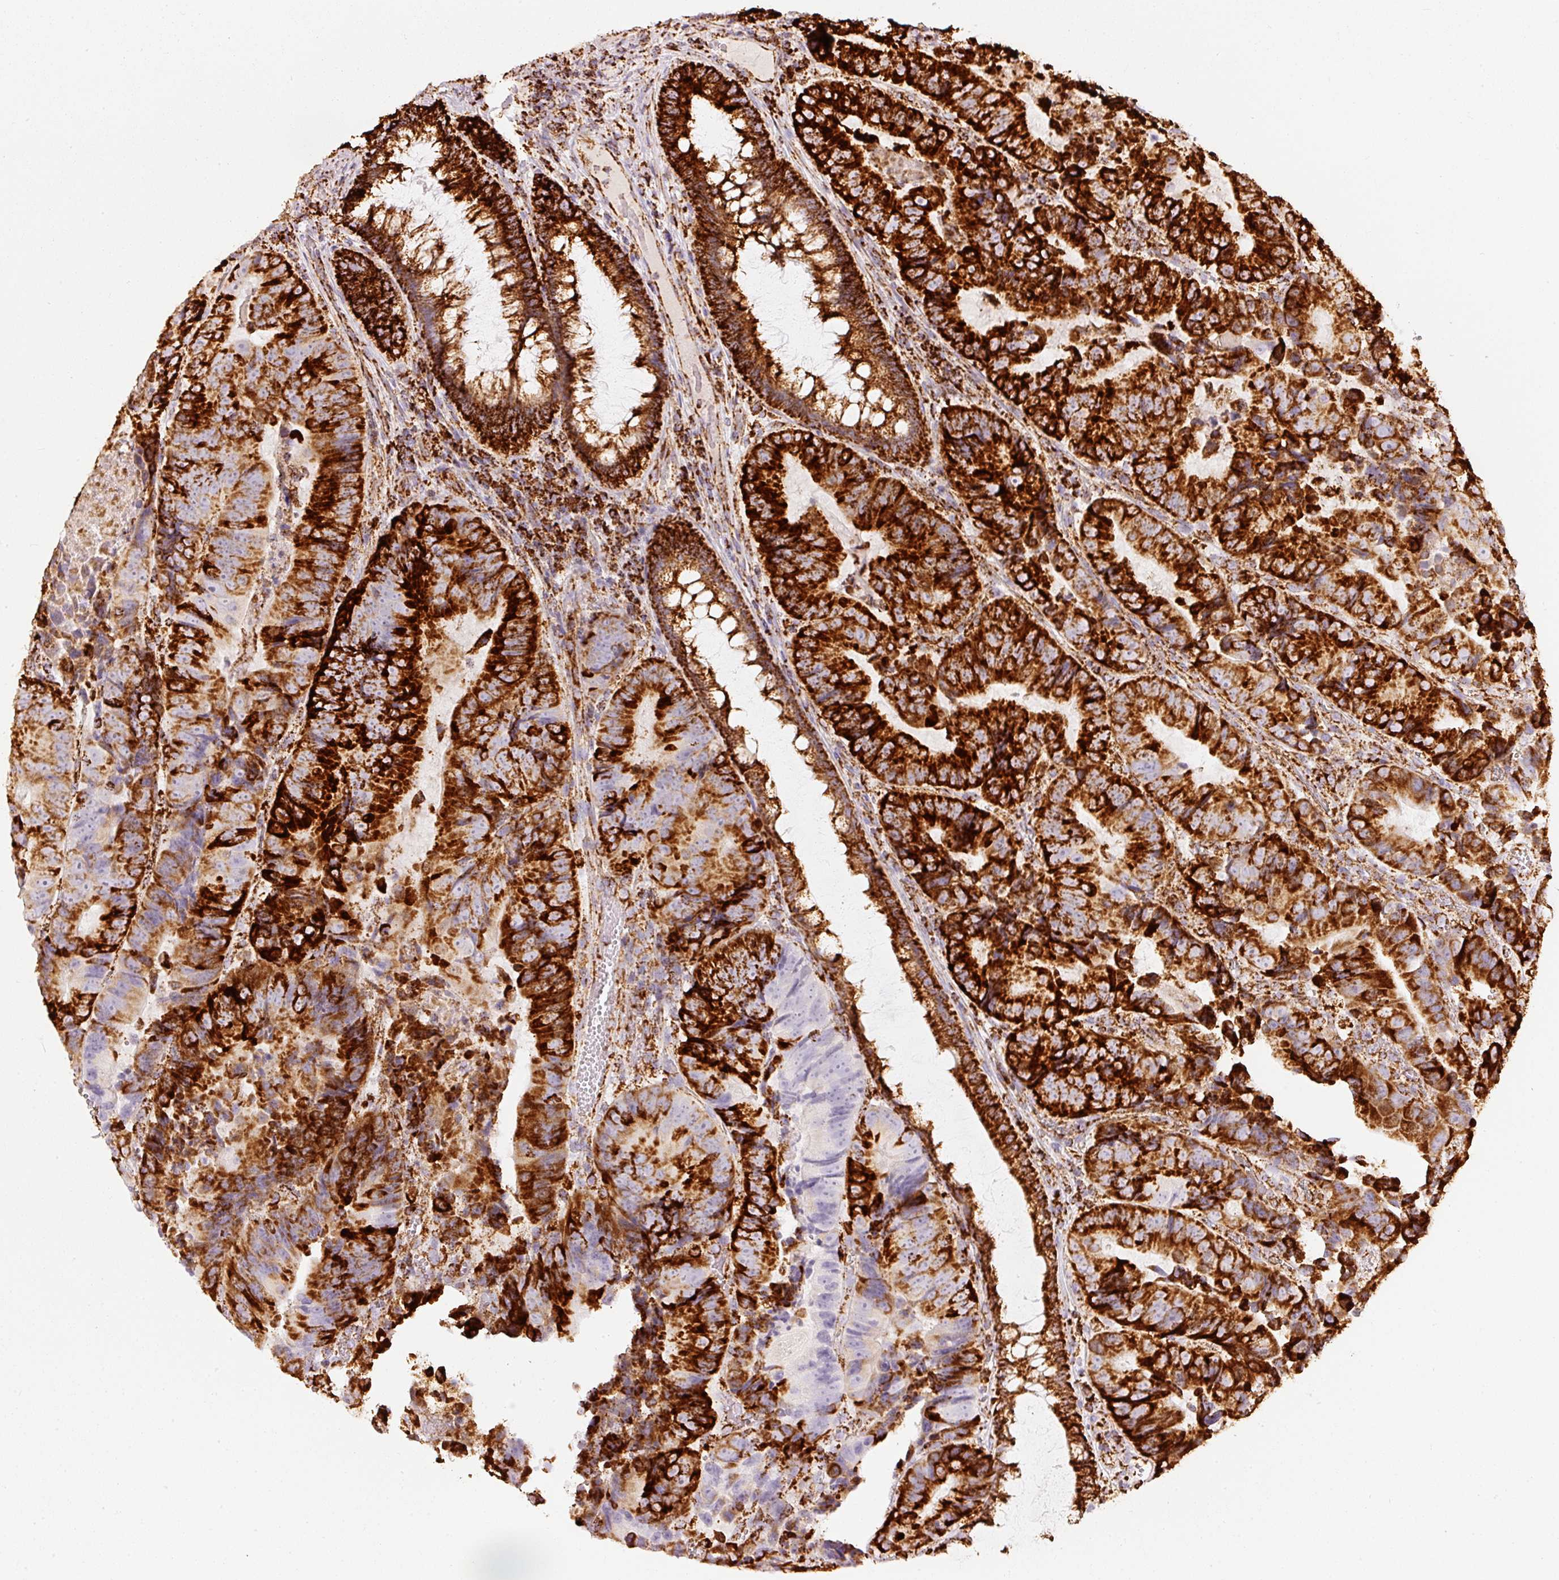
{"staining": {"intensity": "strong", "quantity": ">75%", "location": "cytoplasmic/membranous"}, "tissue": "colorectal cancer", "cell_type": "Tumor cells", "image_type": "cancer", "snomed": [{"axis": "morphology", "description": "Adenocarcinoma, NOS"}, {"axis": "topography", "description": "Colon"}], "caption": "An IHC photomicrograph of neoplastic tissue is shown. Protein staining in brown labels strong cytoplasmic/membranous positivity in adenocarcinoma (colorectal) within tumor cells.", "gene": "MT-CO2", "patient": {"sex": "female", "age": 86}}